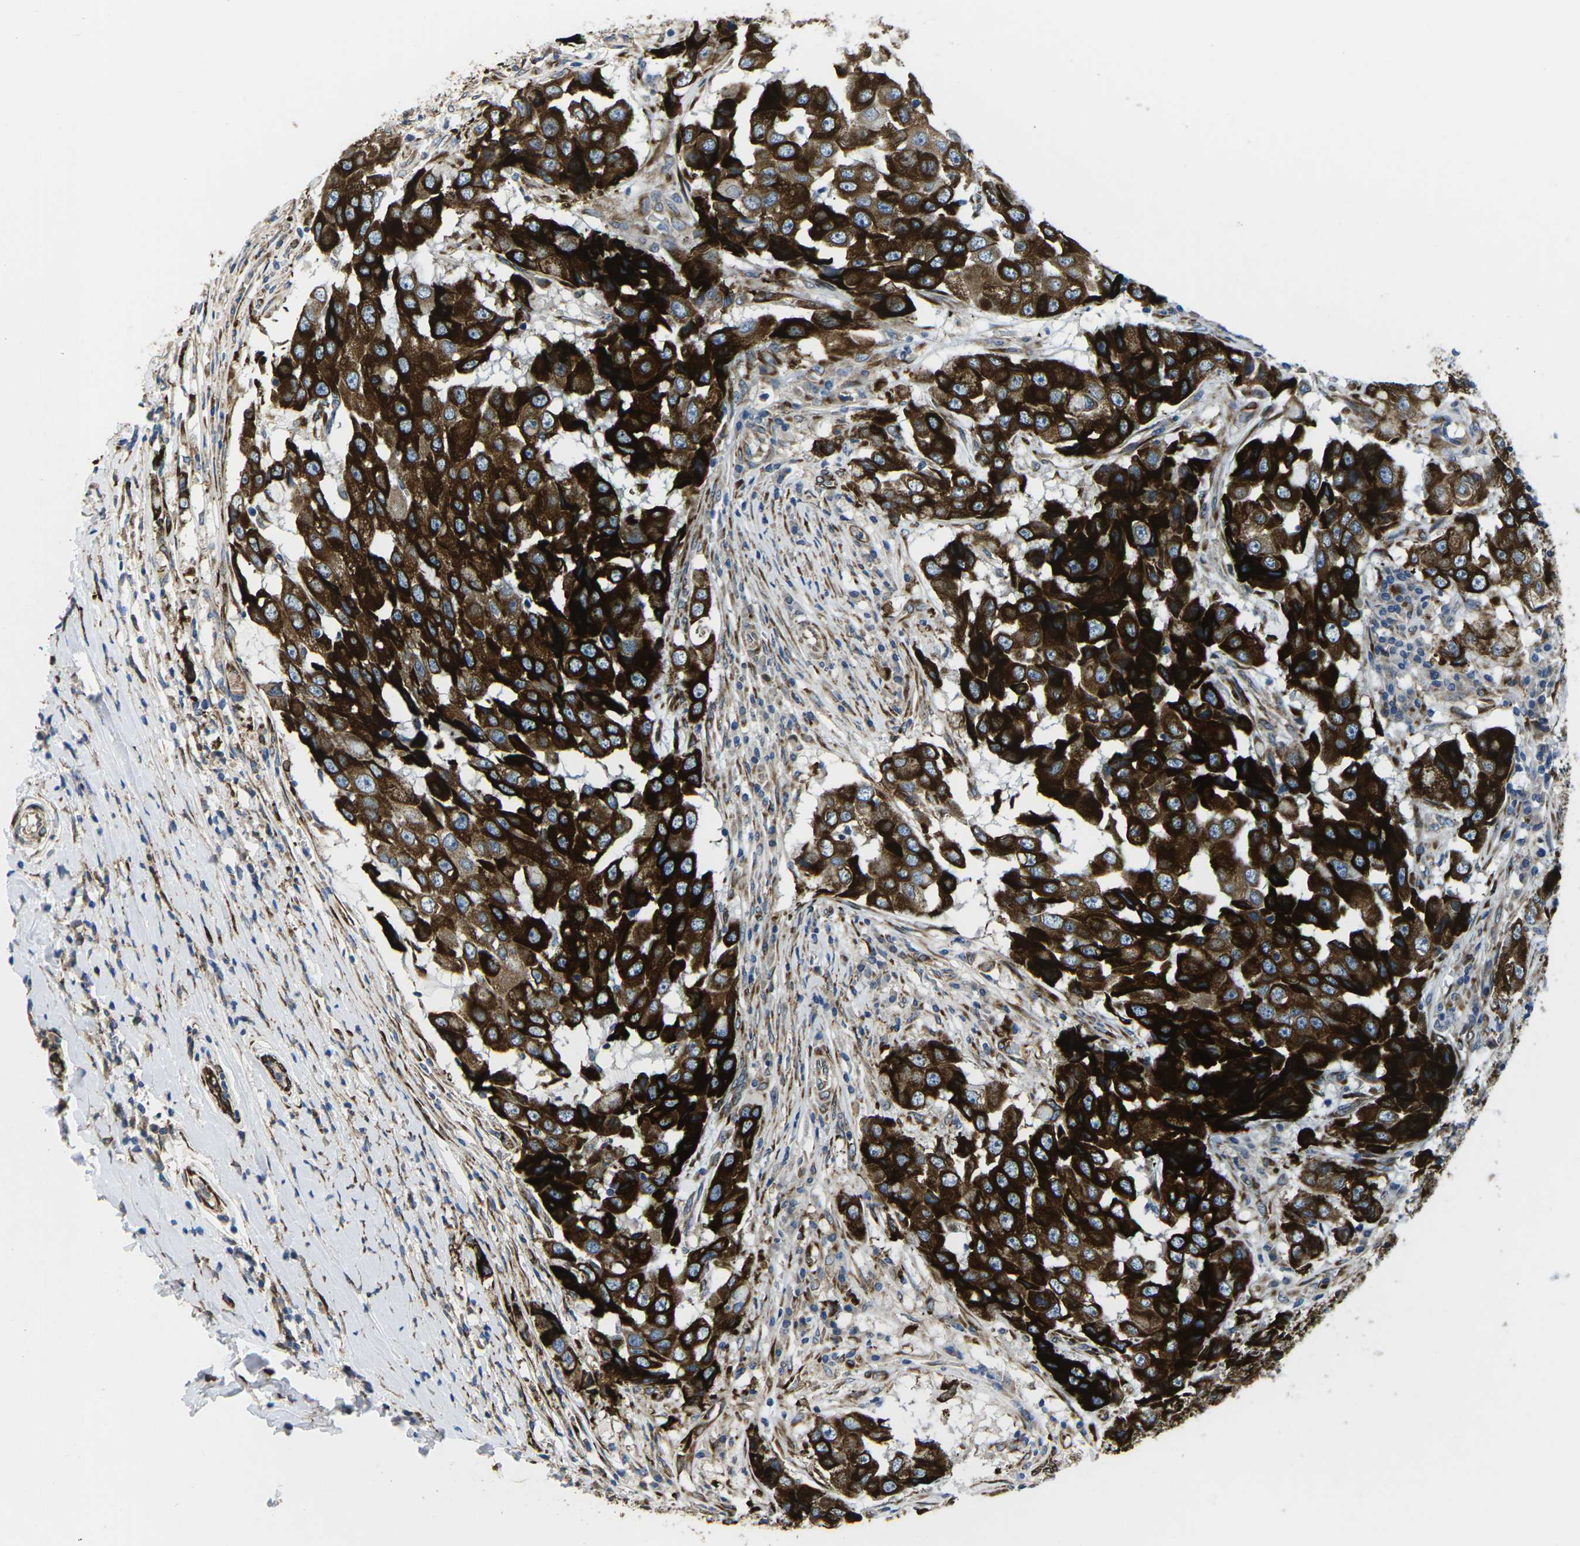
{"staining": {"intensity": "strong", "quantity": ">75%", "location": "cytoplasmic/membranous"}, "tissue": "breast cancer", "cell_type": "Tumor cells", "image_type": "cancer", "snomed": [{"axis": "morphology", "description": "Duct carcinoma"}, {"axis": "topography", "description": "Breast"}], "caption": "Human breast cancer stained with a protein marker shows strong staining in tumor cells.", "gene": "PDZD8", "patient": {"sex": "female", "age": 27}}